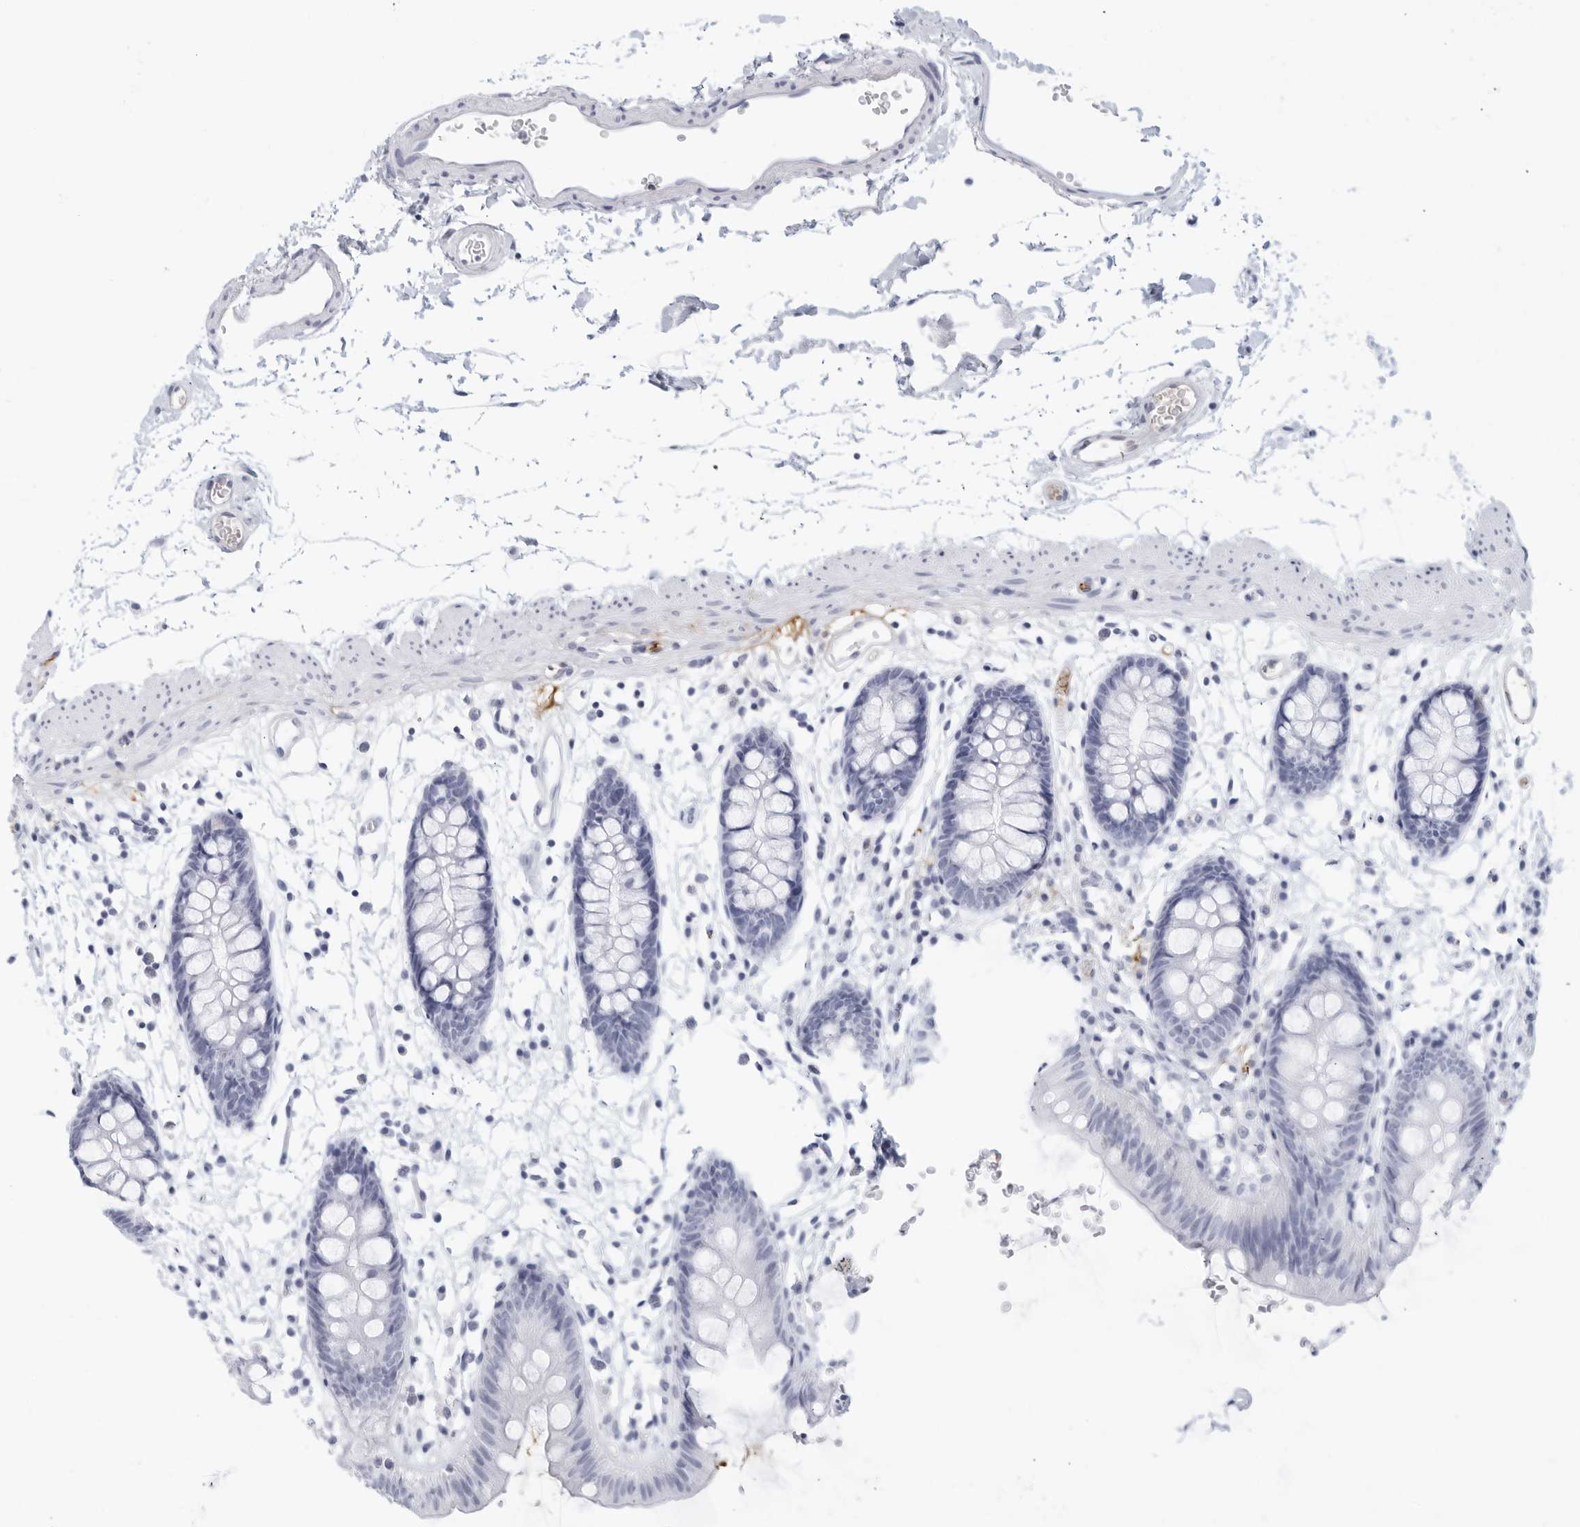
{"staining": {"intensity": "negative", "quantity": "none", "location": "none"}, "tissue": "colon", "cell_type": "Endothelial cells", "image_type": "normal", "snomed": [{"axis": "morphology", "description": "Normal tissue, NOS"}, {"axis": "topography", "description": "Colon"}], "caption": "DAB immunohistochemical staining of unremarkable human colon demonstrates no significant positivity in endothelial cells.", "gene": "FGG", "patient": {"sex": "male", "age": 56}}